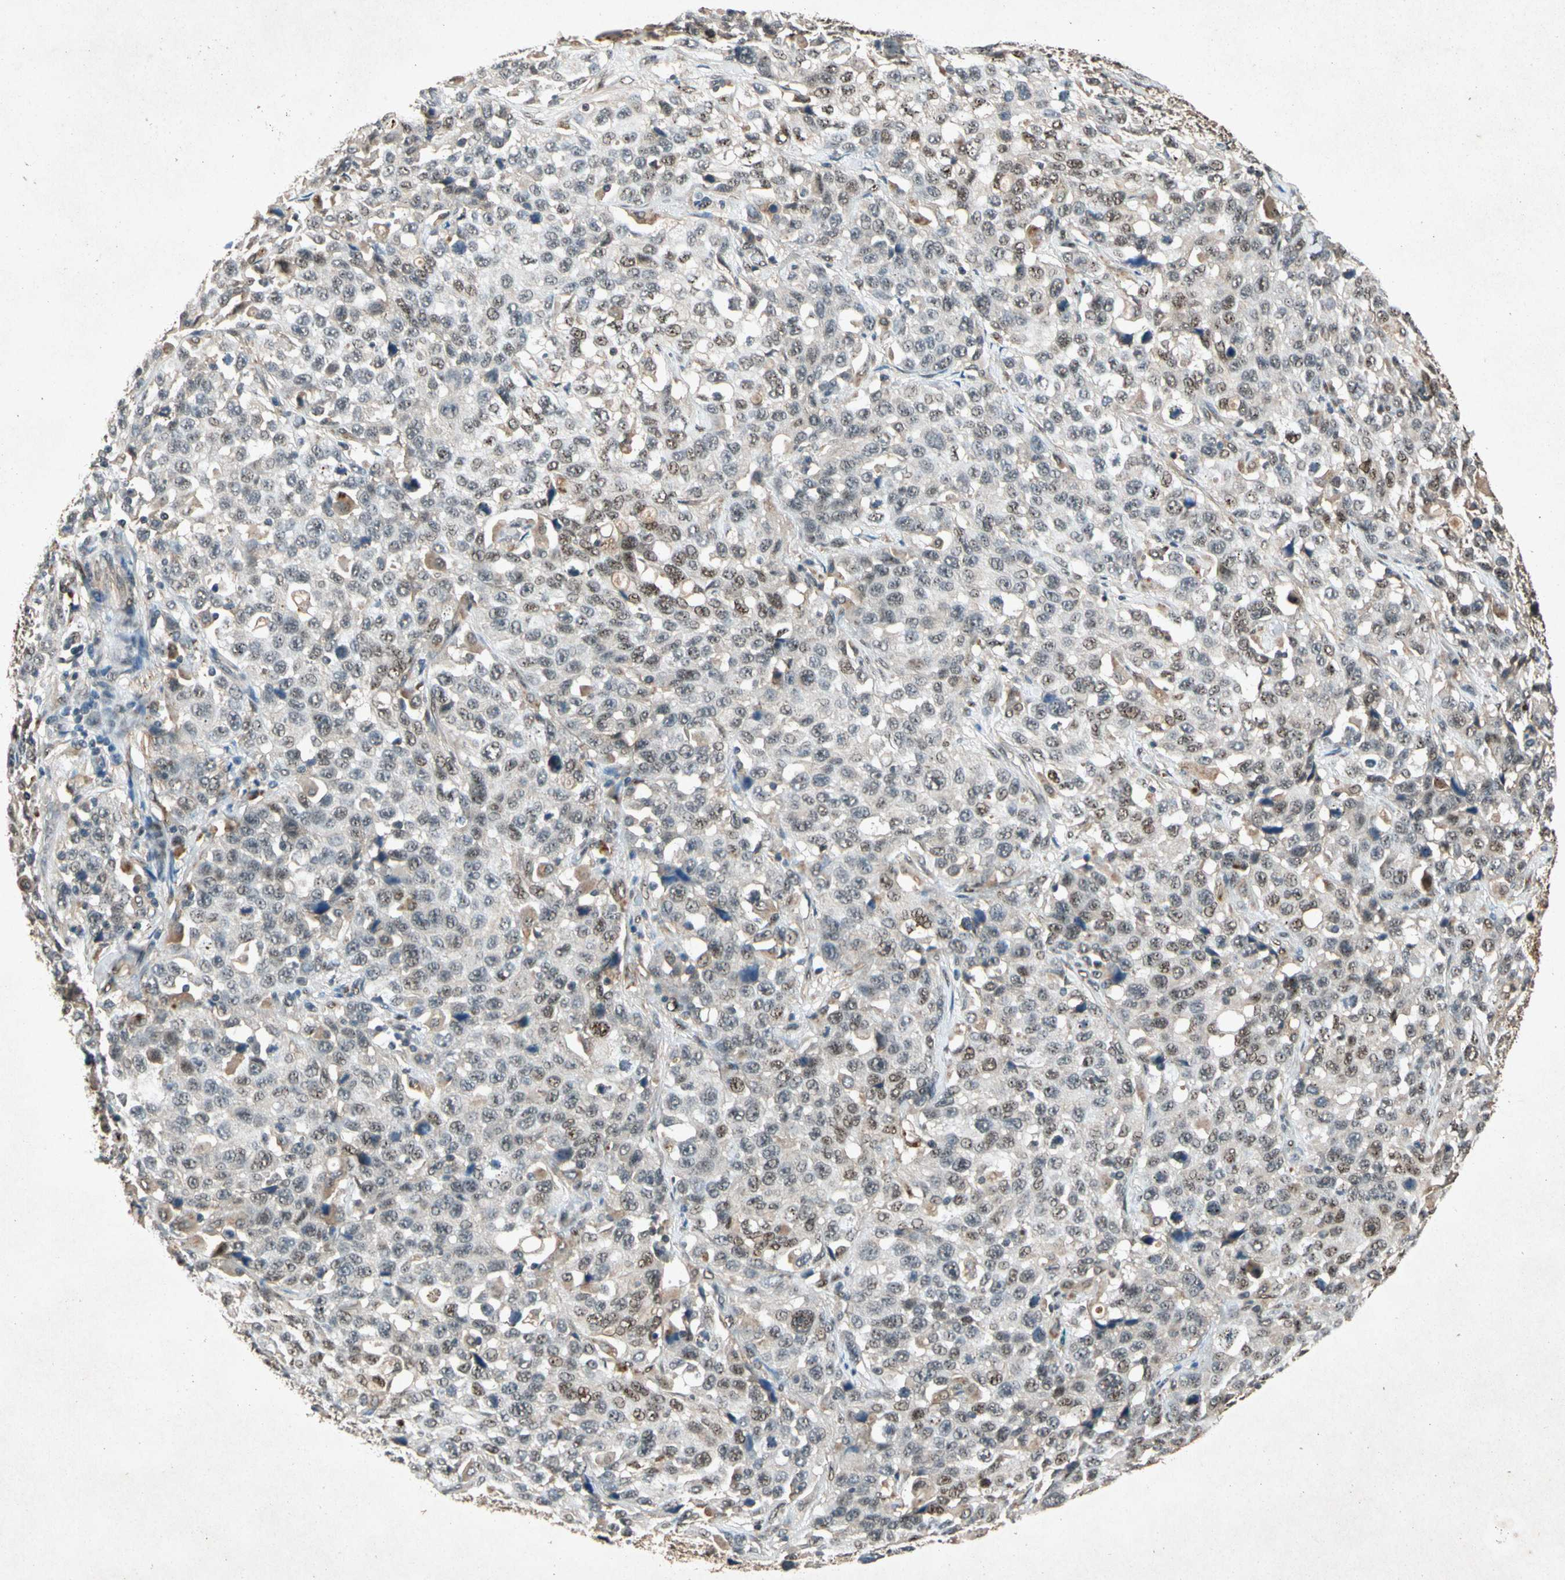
{"staining": {"intensity": "weak", "quantity": "25%-75%", "location": "nuclear"}, "tissue": "stomach cancer", "cell_type": "Tumor cells", "image_type": "cancer", "snomed": [{"axis": "morphology", "description": "Normal tissue, NOS"}, {"axis": "morphology", "description": "Adenocarcinoma, NOS"}, {"axis": "topography", "description": "Stomach"}], "caption": "High-power microscopy captured an immunohistochemistry micrograph of stomach adenocarcinoma, revealing weak nuclear positivity in about 25%-75% of tumor cells. The staining was performed using DAB, with brown indicating positive protein expression. Nuclei are stained blue with hematoxylin.", "gene": "PML", "patient": {"sex": "male", "age": 48}}